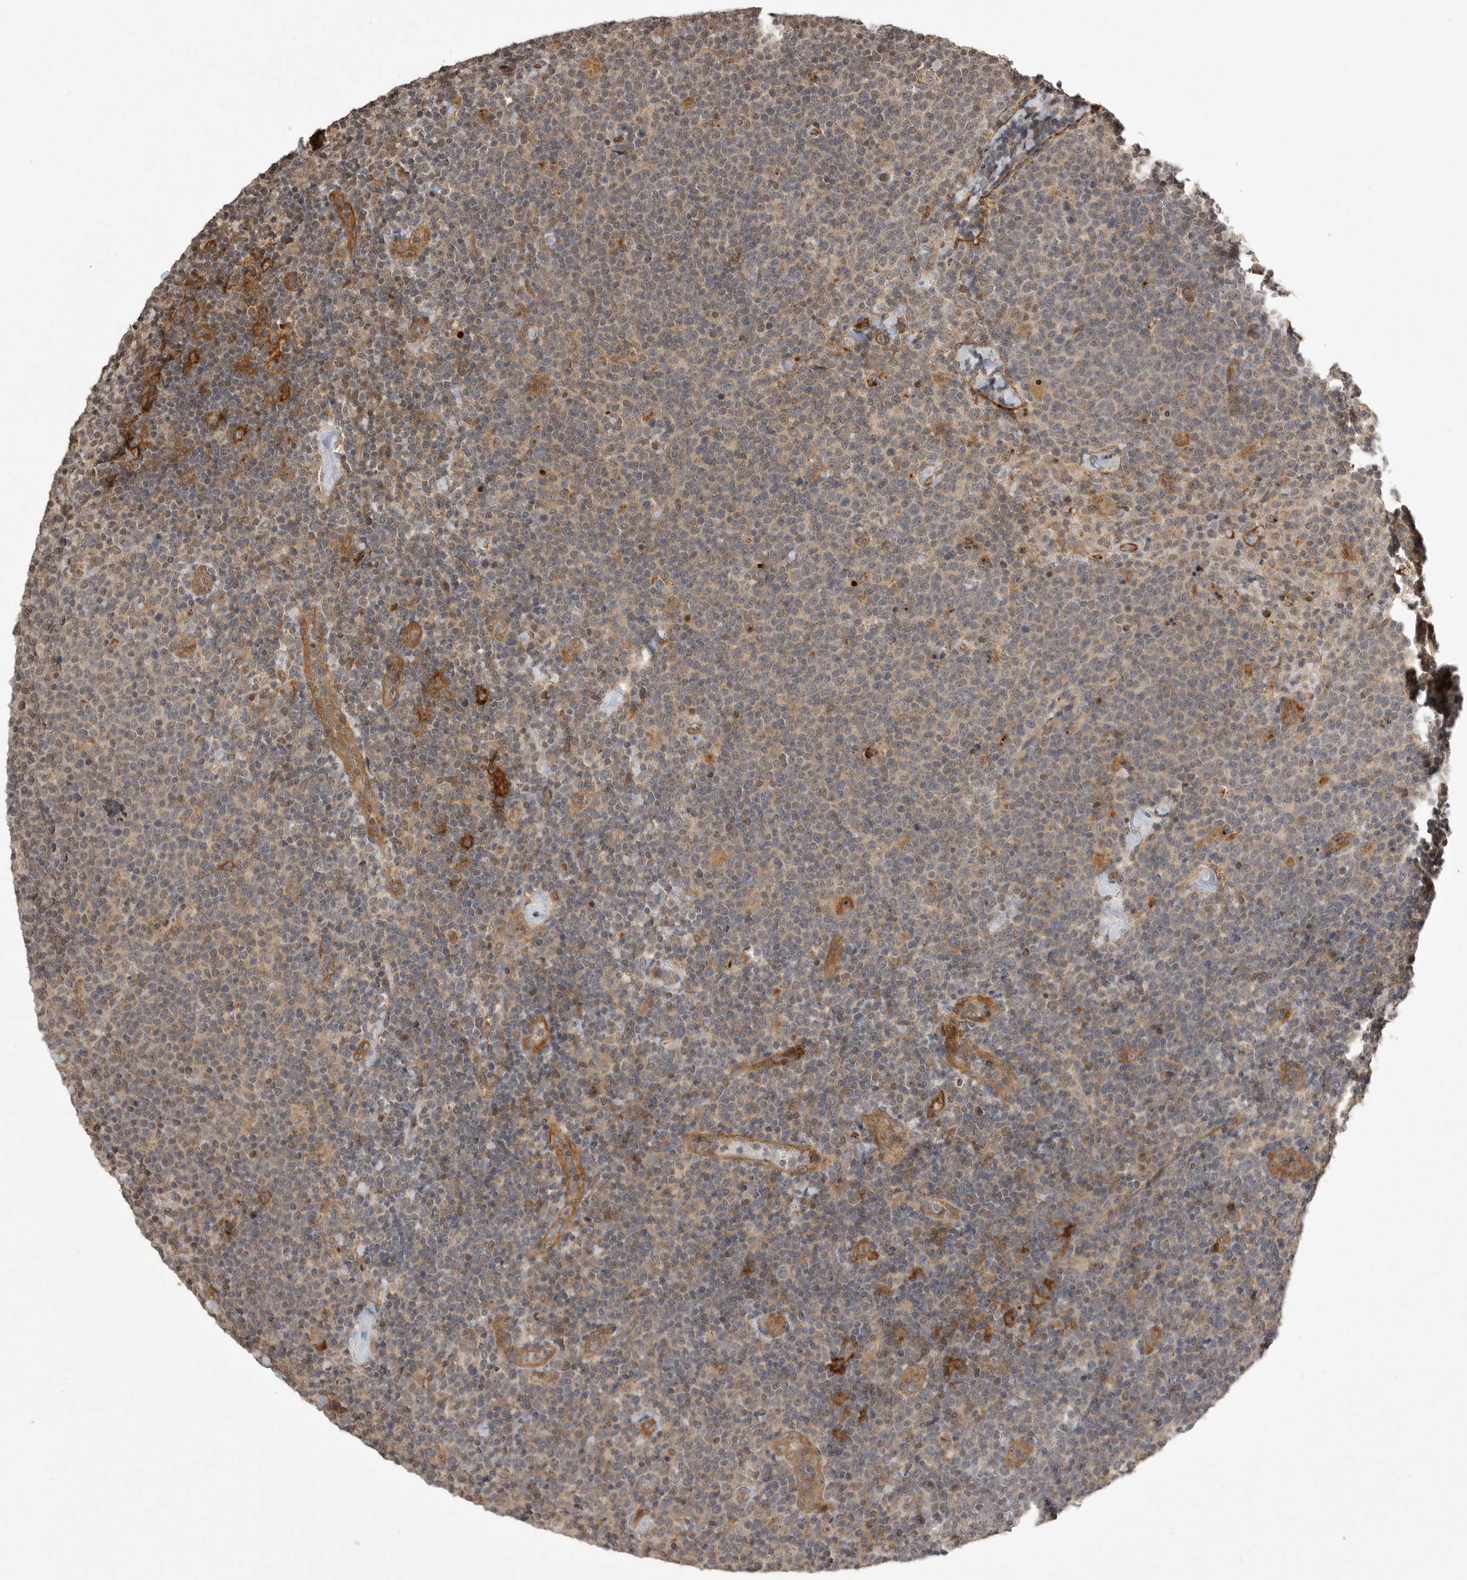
{"staining": {"intensity": "weak", "quantity": ">75%", "location": "cytoplasmic/membranous"}, "tissue": "lymphoma", "cell_type": "Tumor cells", "image_type": "cancer", "snomed": [{"axis": "morphology", "description": "Malignant lymphoma, non-Hodgkin's type, High grade"}, {"axis": "topography", "description": "Lymph node"}], "caption": "Weak cytoplasmic/membranous staining for a protein is present in about >75% of tumor cells of lymphoma using immunohistochemistry.", "gene": "NECTIN1", "patient": {"sex": "male", "age": 61}}